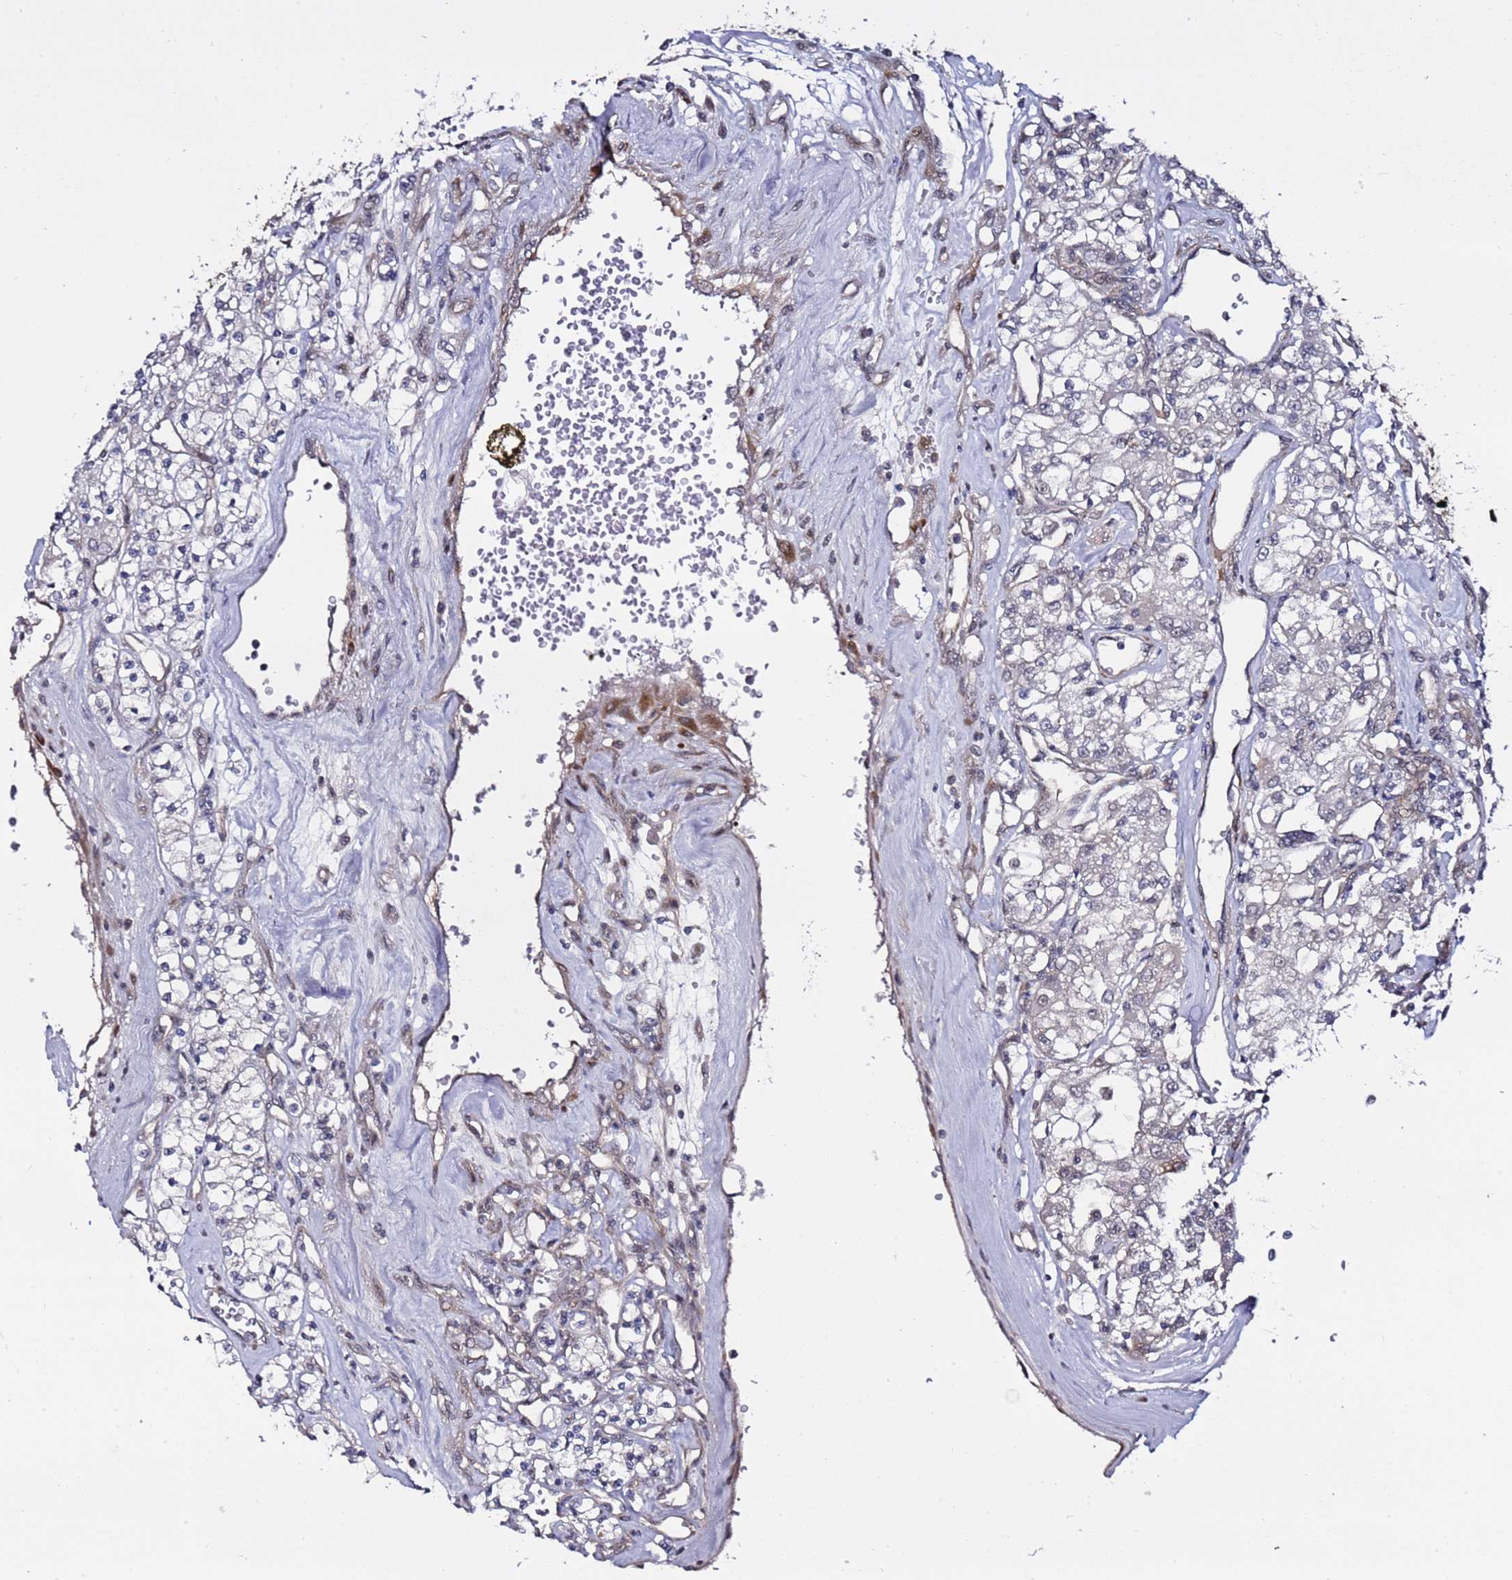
{"staining": {"intensity": "negative", "quantity": "none", "location": "none"}, "tissue": "renal cancer", "cell_type": "Tumor cells", "image_type": "cancer", "snomed": [{"axis": "morphology", "description": "Adenocarcinoma, NOS"}, {"axis": "topography", "description": "Kidney"}], "caption": "Tumor cells are negative for protein expression in human renal cancer (adenocarcinoma).", "gene": "POLR2D", "patient": {"sex": "female", "age": 59}}